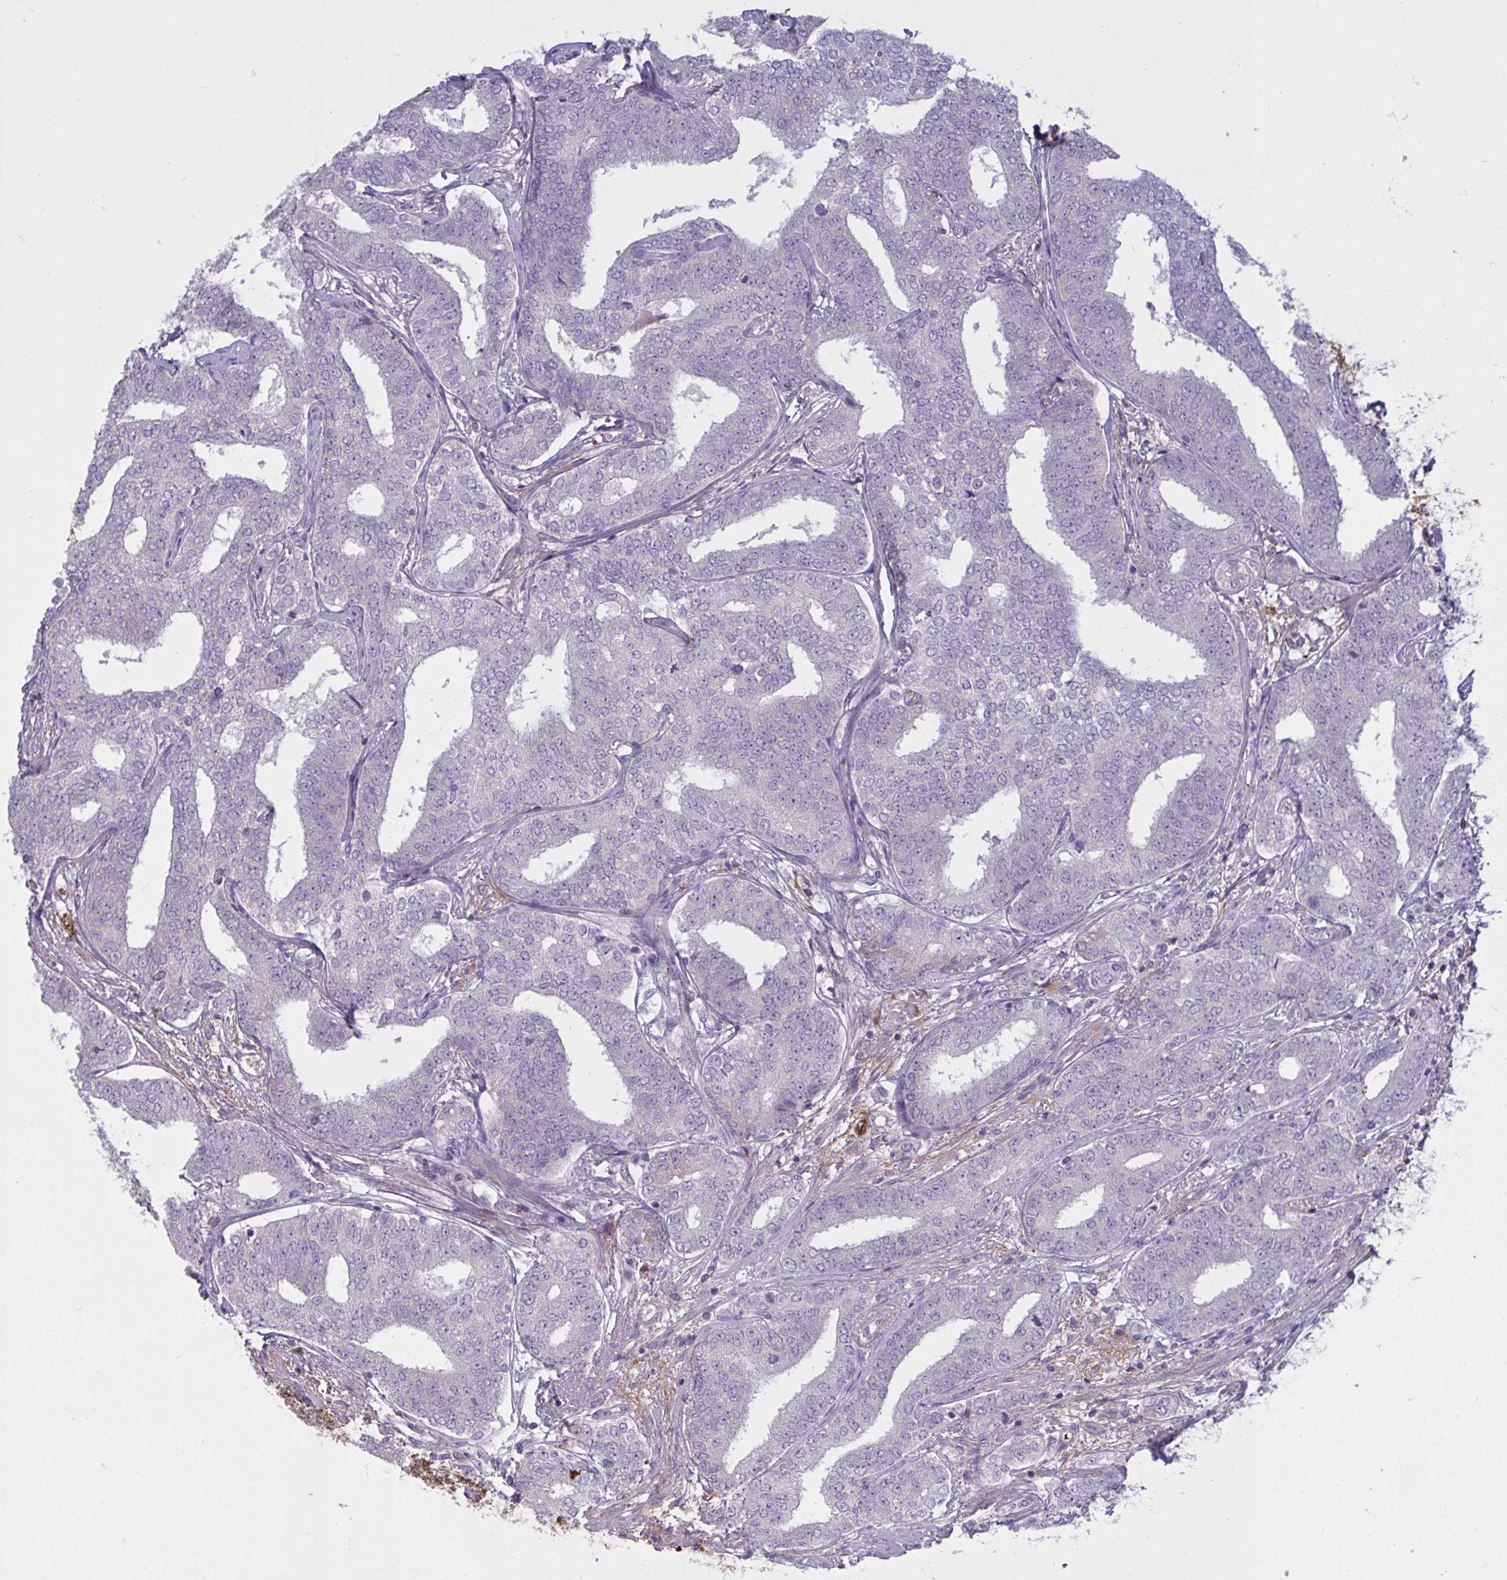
{"staining": {"intensity": "negative", "quantity": "none", "location": "none"}, "tissue": "prostate cancer", "cell_type": "Tumor cells", "image_type": "cancer", "snomed": [{"axis": "morphology", "description": "Adenocarcinoma, High grade"}, {"axis": "topography", "description": "Prostate"}], "caption": "Tumor cells show no significant protein staining in prostate cancer. (Stains: DAB (3,3'-diaminobenzidine) IHC with hematoxylin counter stain, Microscopy: brightfield microscopy at high magnification).", "gene": "IL1R1", "patient": {"sex": "male", "age": 72}}